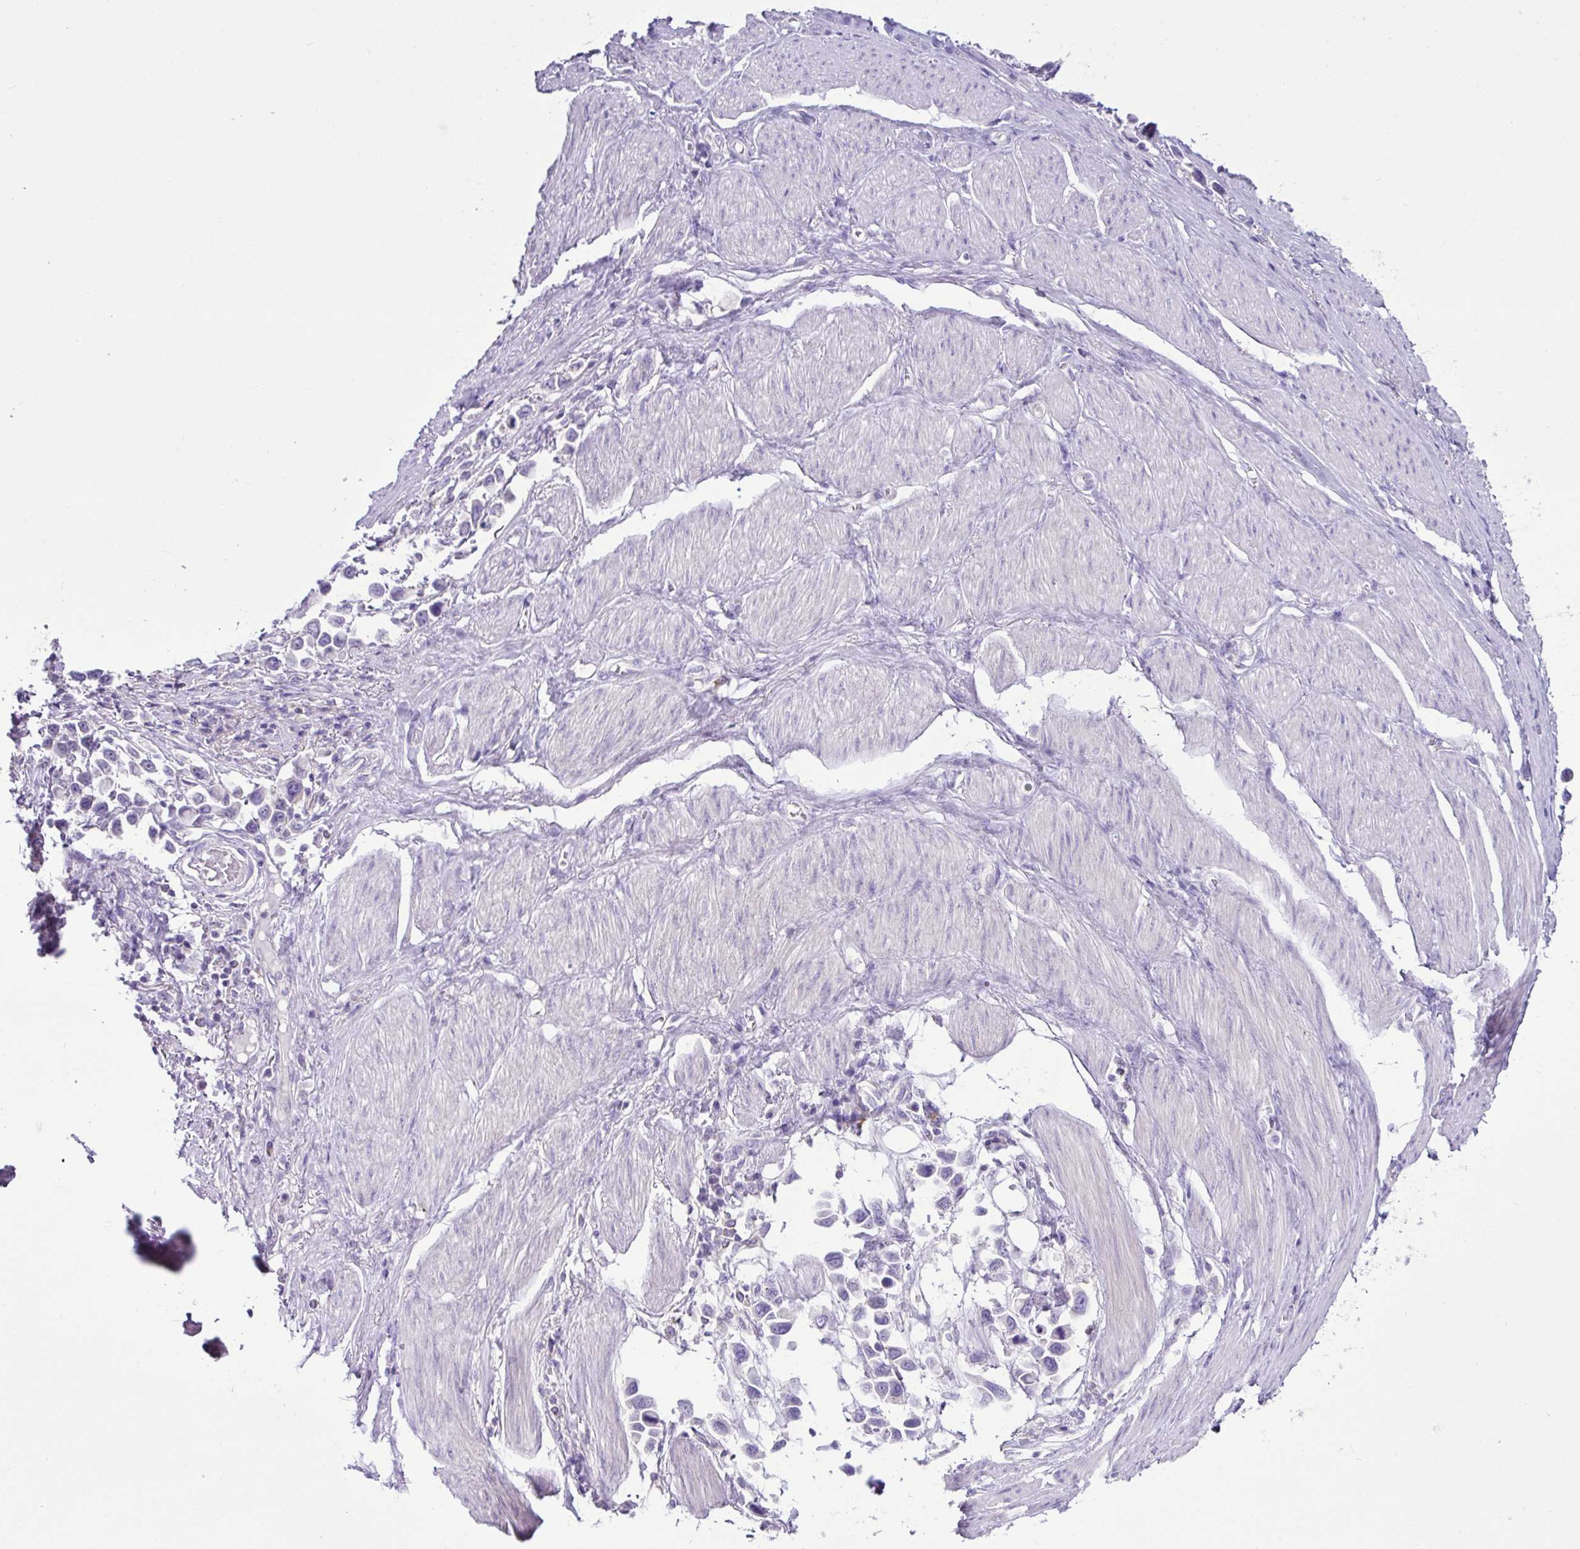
{"staining": {"intensity": "negative", "quantity": "none", "location": "none"}, "tissue": "stomach cancer", "cell_type": "Tumor cells", "image_type": "cancer", "snomed": [{"axis": "morphology", "description": "Adenocarcinoma, NOS"}, {"axis": "topography", "description": "Stomach"}], "caption": "The micrograph shows no significant expression in tumor cells of stomach adenocarcinoma. (DAB (3,3'-diaminobenzidine) IHC, high magnification).", "gene": "D2HGDH", "patient": {"sex": "female", "age": 81}}